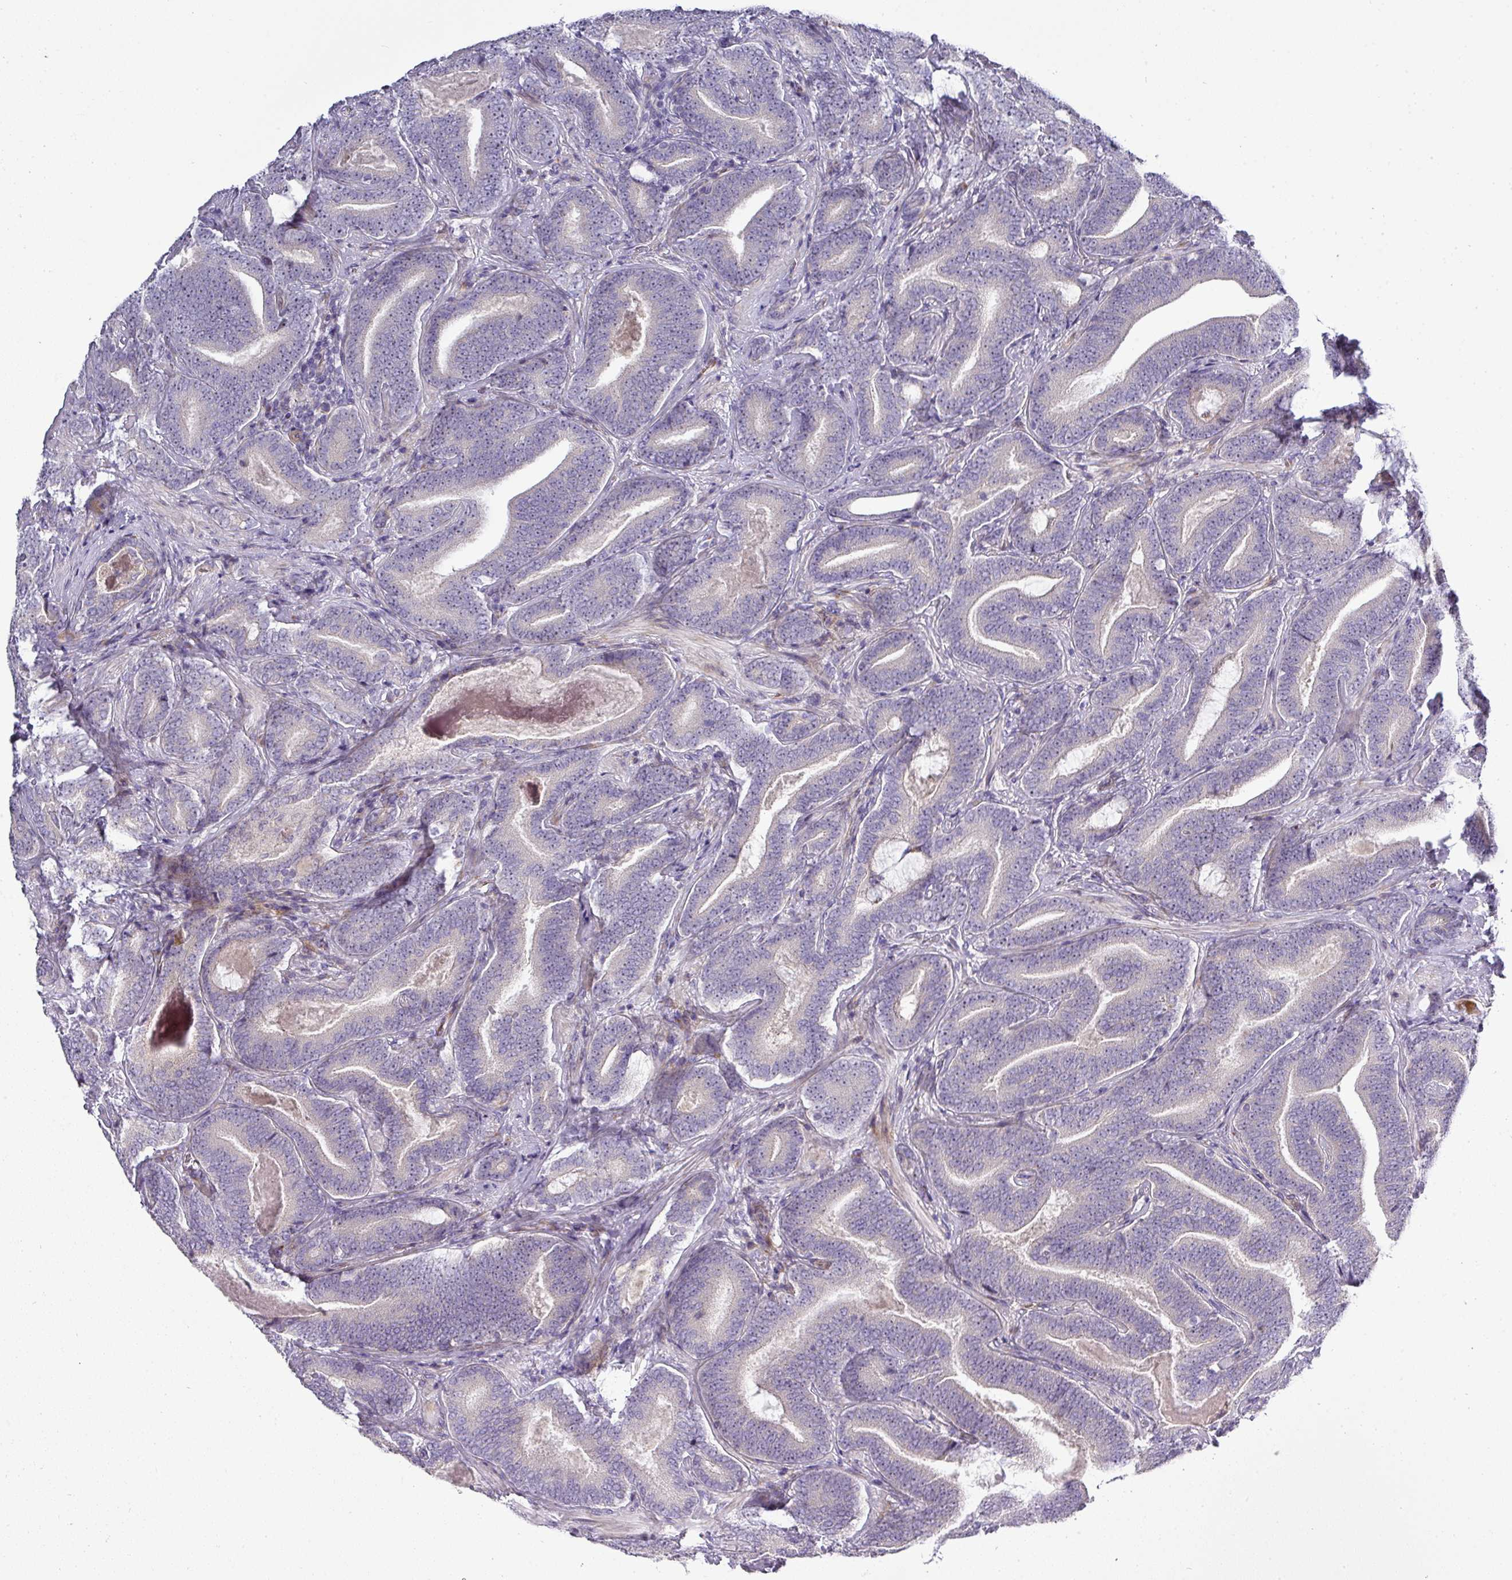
{"staining": {"intensity": "negative", "quantity": "none", "location": "none"}, "tissue": "prostate cancer", "cell_type": "Tumor cells", "image_type": "cancer", "snomed": [{"axis": "morphology", "description": "Adenocarcinoma, Low grade"}, {"axis": "topography", "description": "Prostate and seminal vesicle, NOS"}], "caption": "Immunohistochemistry histopathology image of neoplastic tissue: prostate cancer stained with DAB (3,3'-diaminobenzidine) shows no significant protein staining in tumor cells.", "gene": "ATP6V1F", "patient": {"sex": "male", "age": 61}}